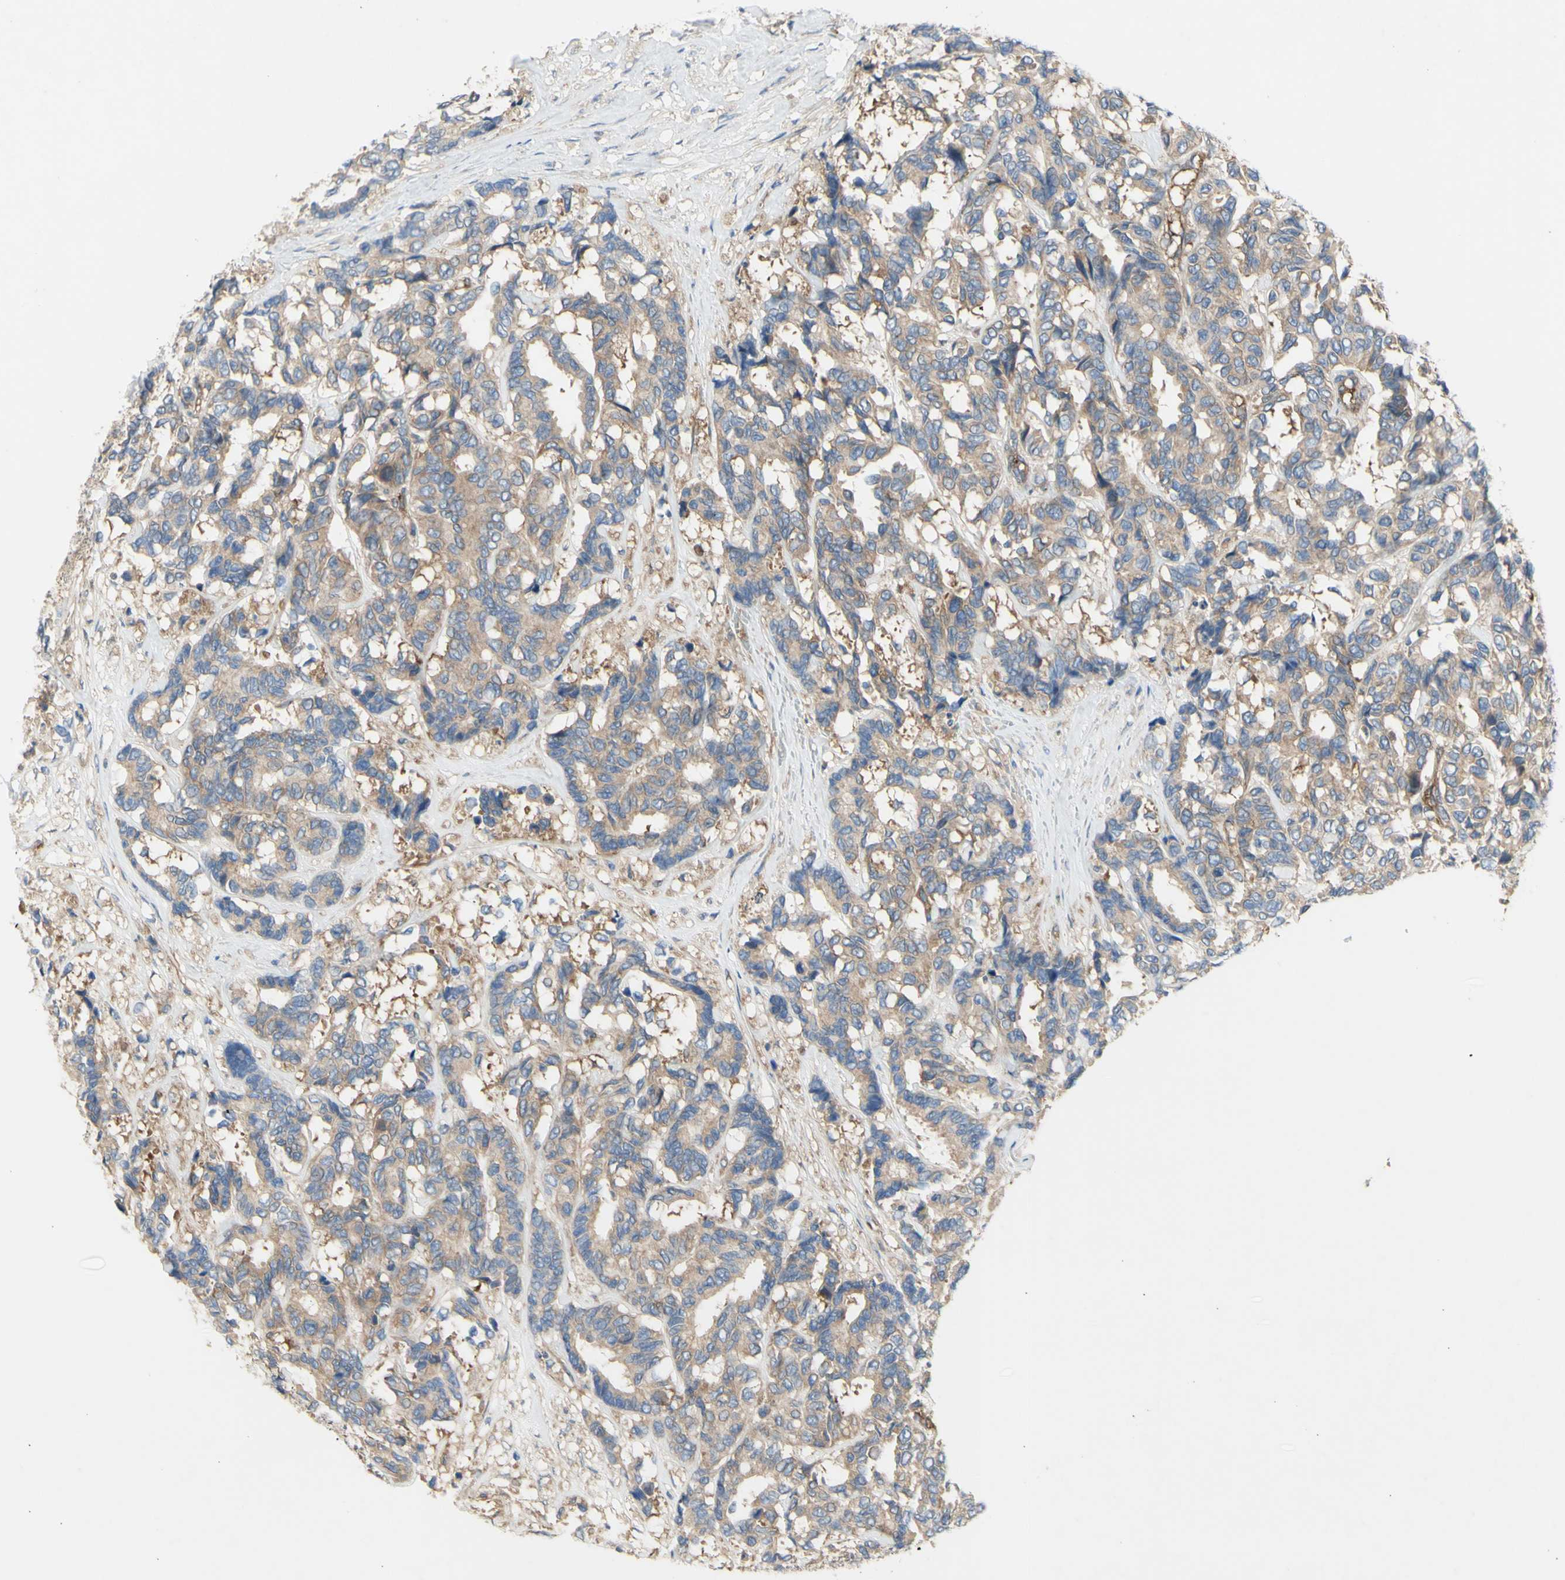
{"staining": {"intensity": "weak", "quantity": ">75%", "location": "cytoplasmic/membranous"}, "tissue": "breast cancer", "cell_type": "Tumor cells", "image_type": "cancer", "snomed": [{"axis": "morphology", "description": "Duct carcinoma"}, {"axis": "topography", "description": "Breast"}], "caption": "Weak cytoplasmic/membranous protein staining is identified in about >75% of tumor cells in invasive ductal carcinoma (breast). Using DAB (brown) and hematoxylin (blue) stains, captured at high magnification using brightfield microscopy.", "gene": "KLC1", "patient": {"sex": "female", "age": 87}}